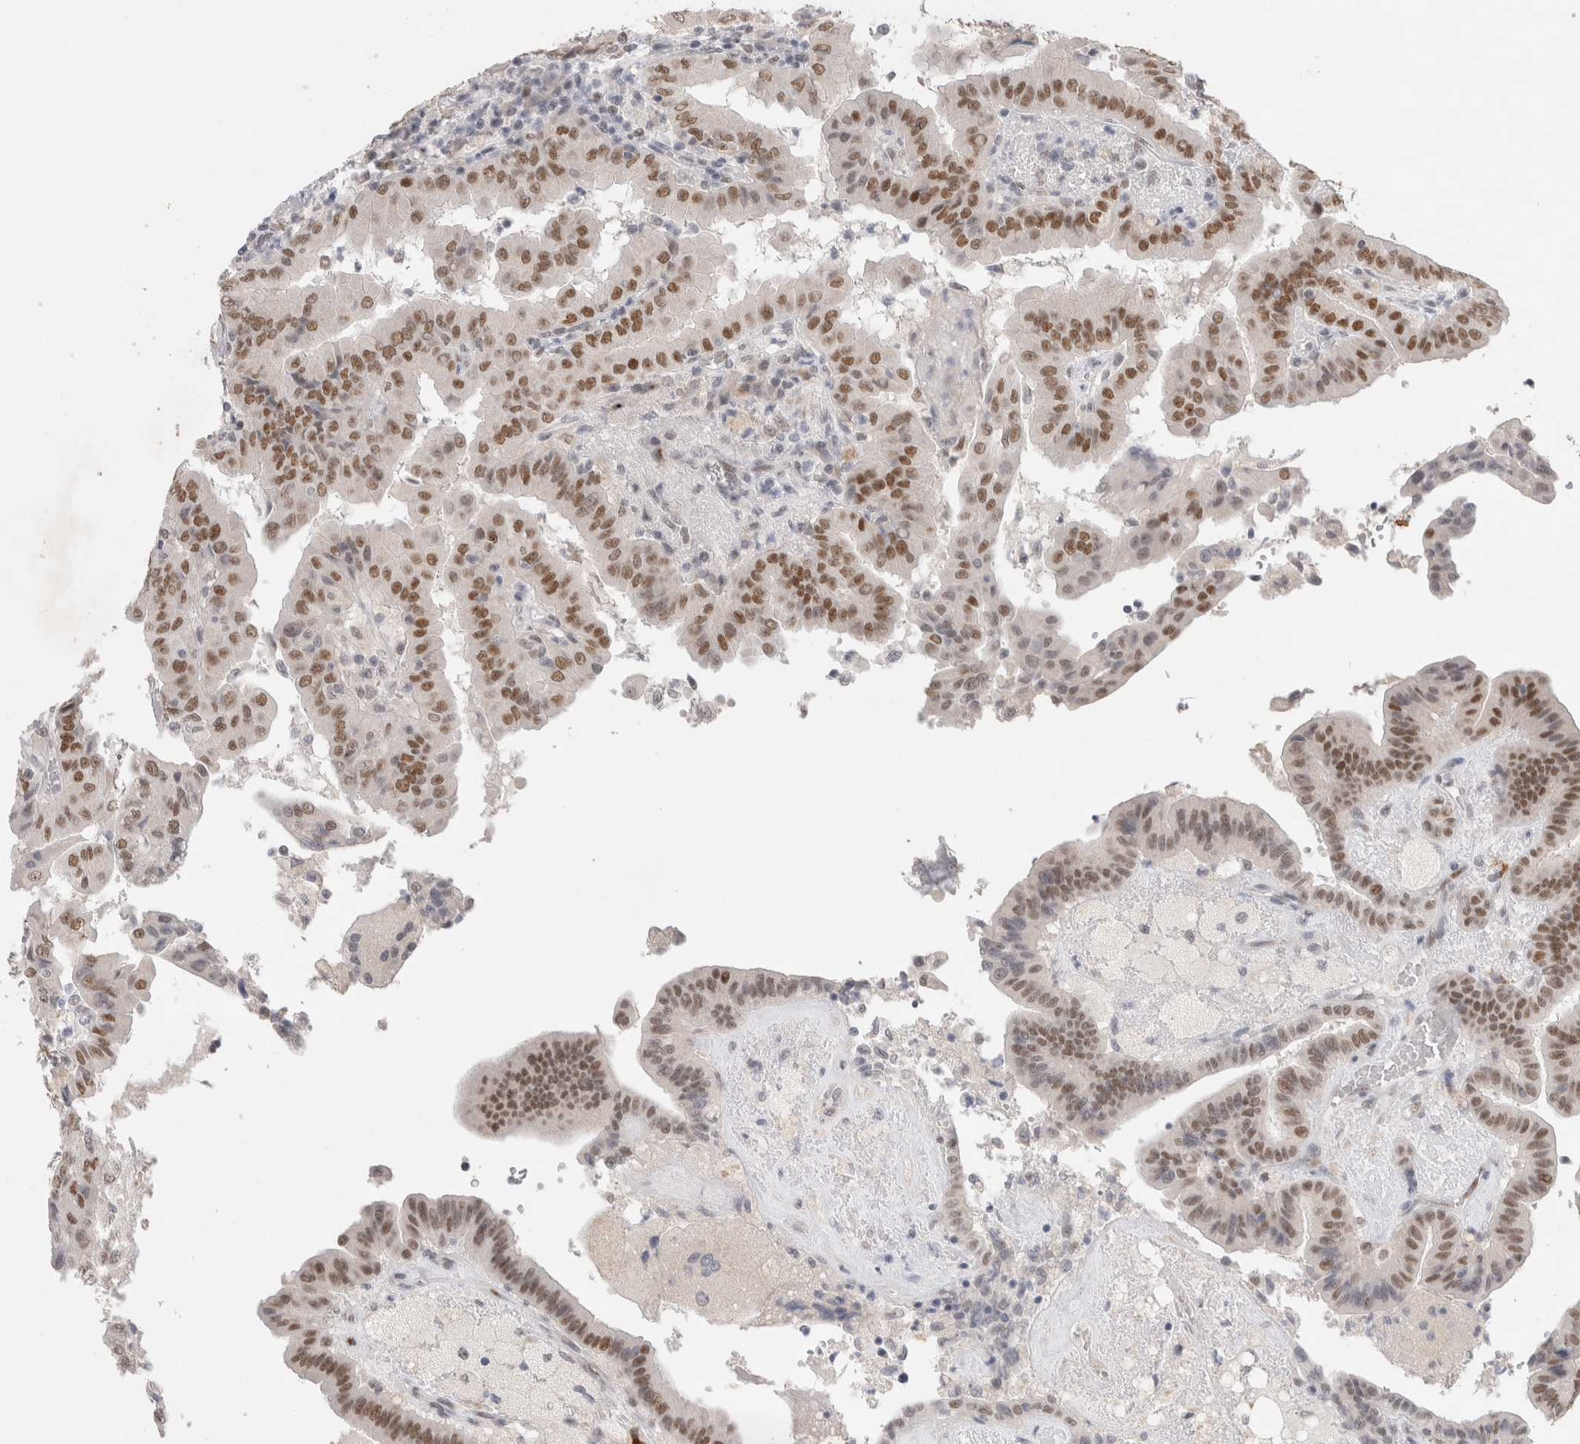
{"staining": {"intensity": "moderate", "quantity": ">75%", "location": "nuclear"}, "tissue": "thyroid cancer", "cell_type": "Tumor cells", "image_type": "cancer", "snomed": [{"axis": "morphology", "description": "Papillary adenocarcinoma, NOS"}, {"axis": "topography", "description": "Thyroid gland"}], "caption": "Human thyroid cancer (papillary adenocarcinoma) stained for a protein (brown) demonstrates moderate nuclear positive expression in approximately >75% of tumor cells.", "gene": "RECQL4", "patient": {"sex": "male", "age": 33}}